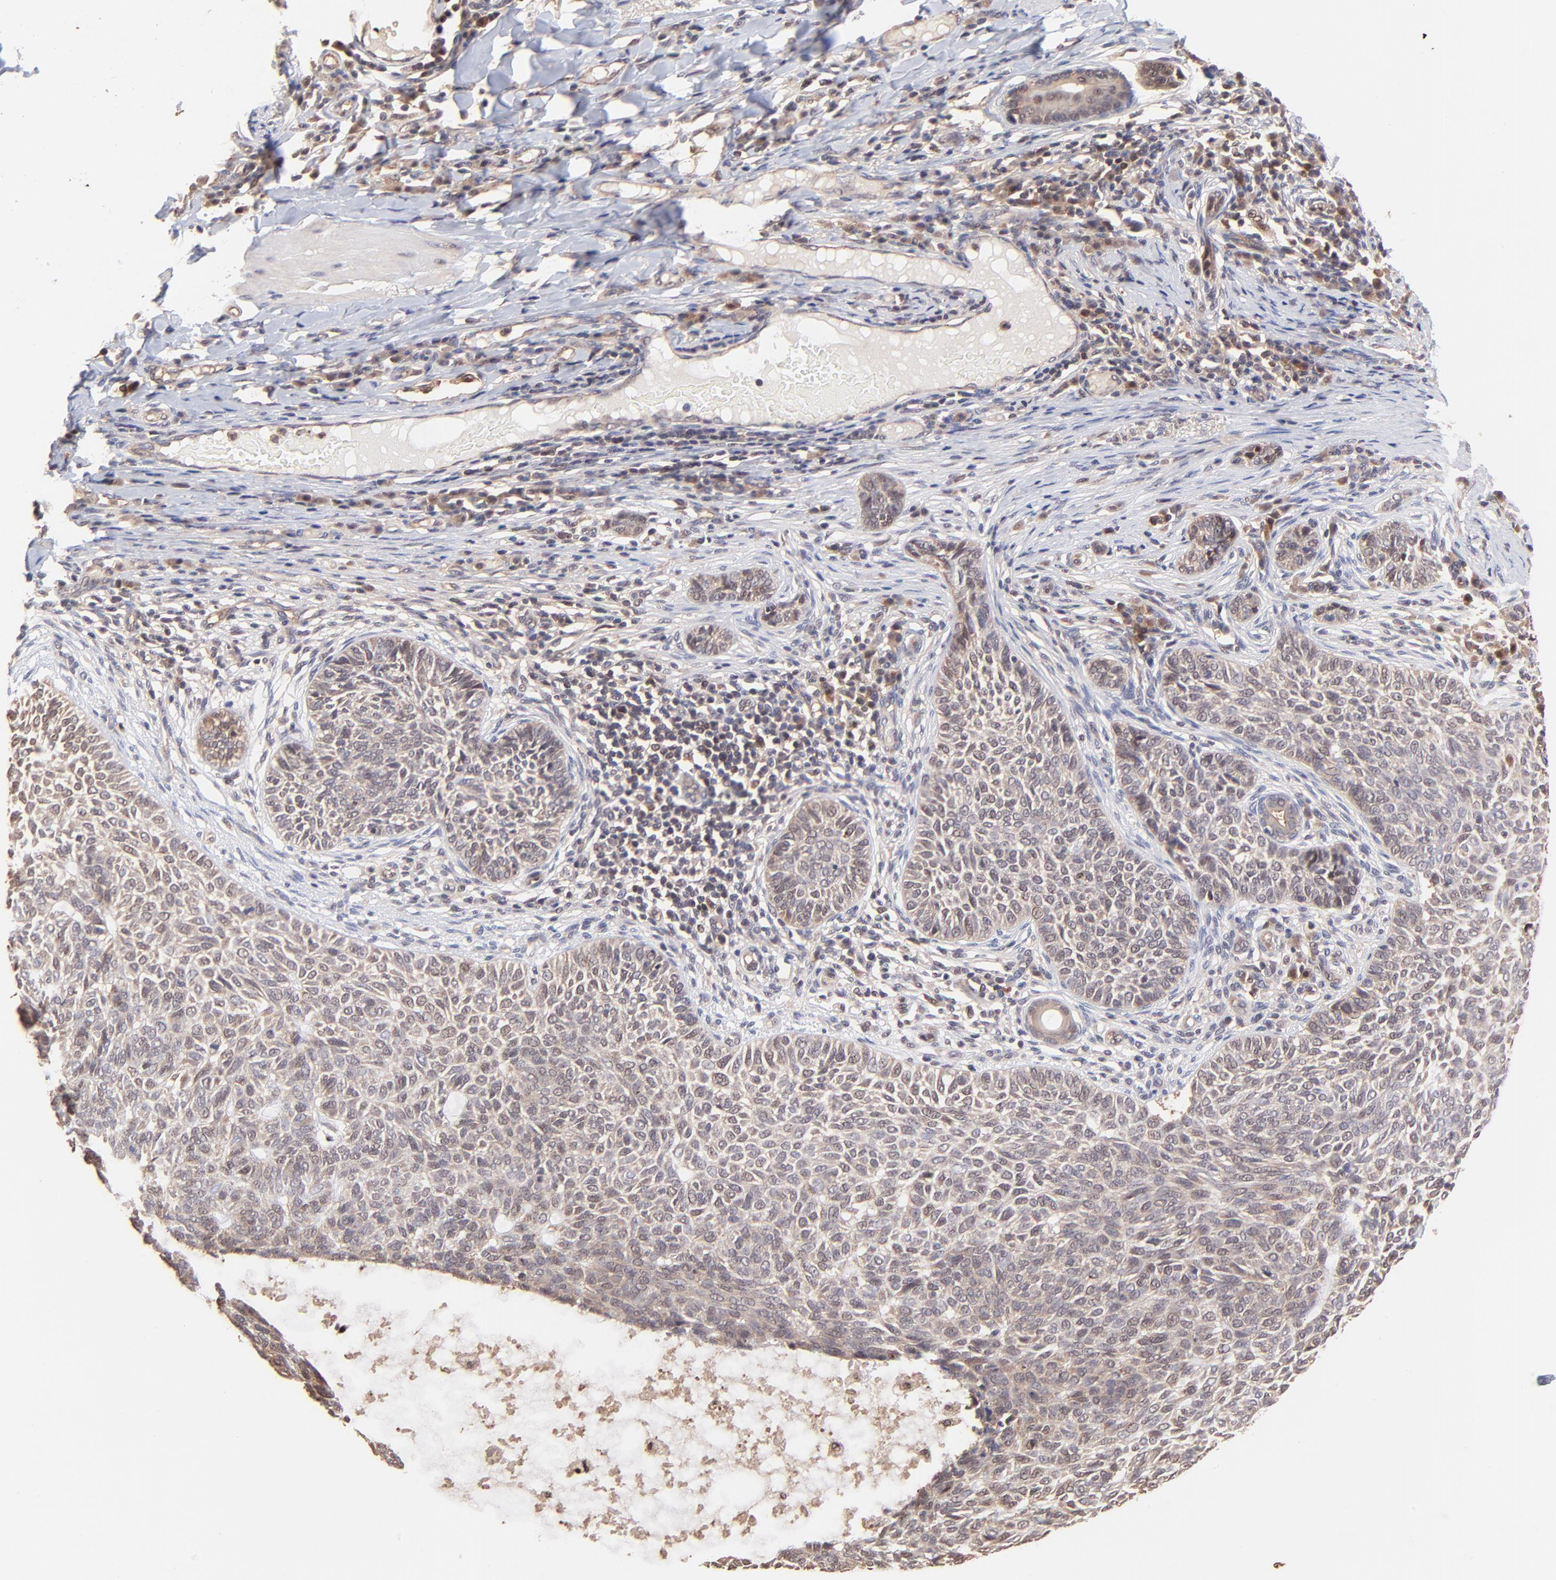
{"staining": {"intensity": "weak", "quantity": ">75%", "location": "cytoplasmic/membranous"}, "tissue": "skin cancer", "cell_type": "Tumor cells", "image_type": "cancer", "snomed": [{"axis": "morphology", "description": "Basal cell carcinoma"}, {"axis": "topography", "description": "Skin"}], "caption": "Skin cancer was stained to show a protein in brown. There is low levels of weak cytoplasmic/membranous staining in about >75% of tumor cells. The protein is shown in brown color, while the nuclei are stained blue.", "gene": "PSMA6", "patient": {"sex": "male", "age": 87}}